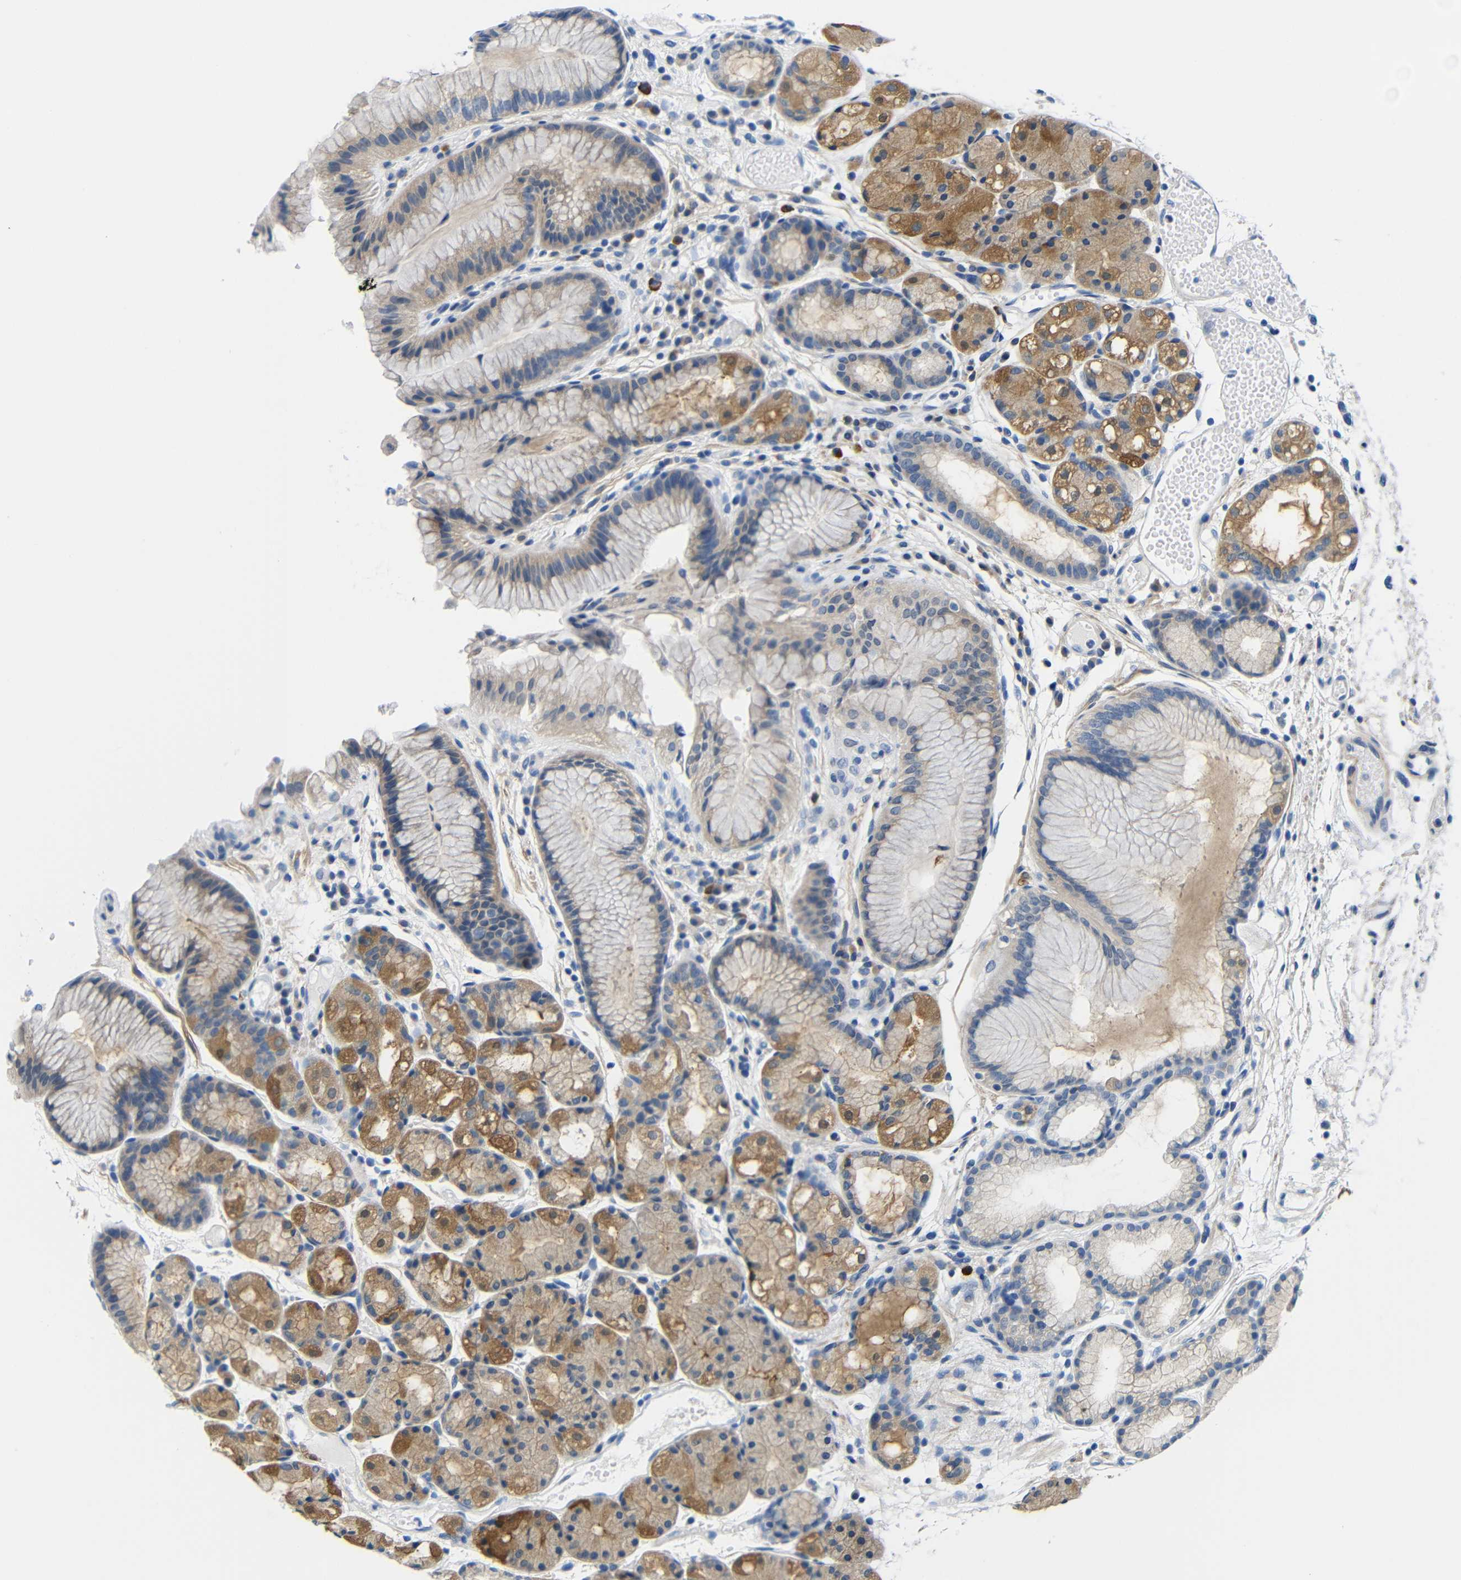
{"staining": {"intensity": "moderate", "quantity": "25%-75%", "location": "cytoplasmic/membranous"}, "tissue": "stomach", "cell_type": "Glandular cells", "image_type": "normal", "snomed": [{"axis": "morphology", "description": "Normal tissue, NOS"}, {"axis": "topography", "description": "Stomach, upper"}], "caption": "IHC of normal human stomach exhibits medium levels of moderate cytoplasmic/membranous positivity in about 25%-75% of glandular cells.", "gene": "NEGR1", "patient": {"sex": "male", "age": 72}}